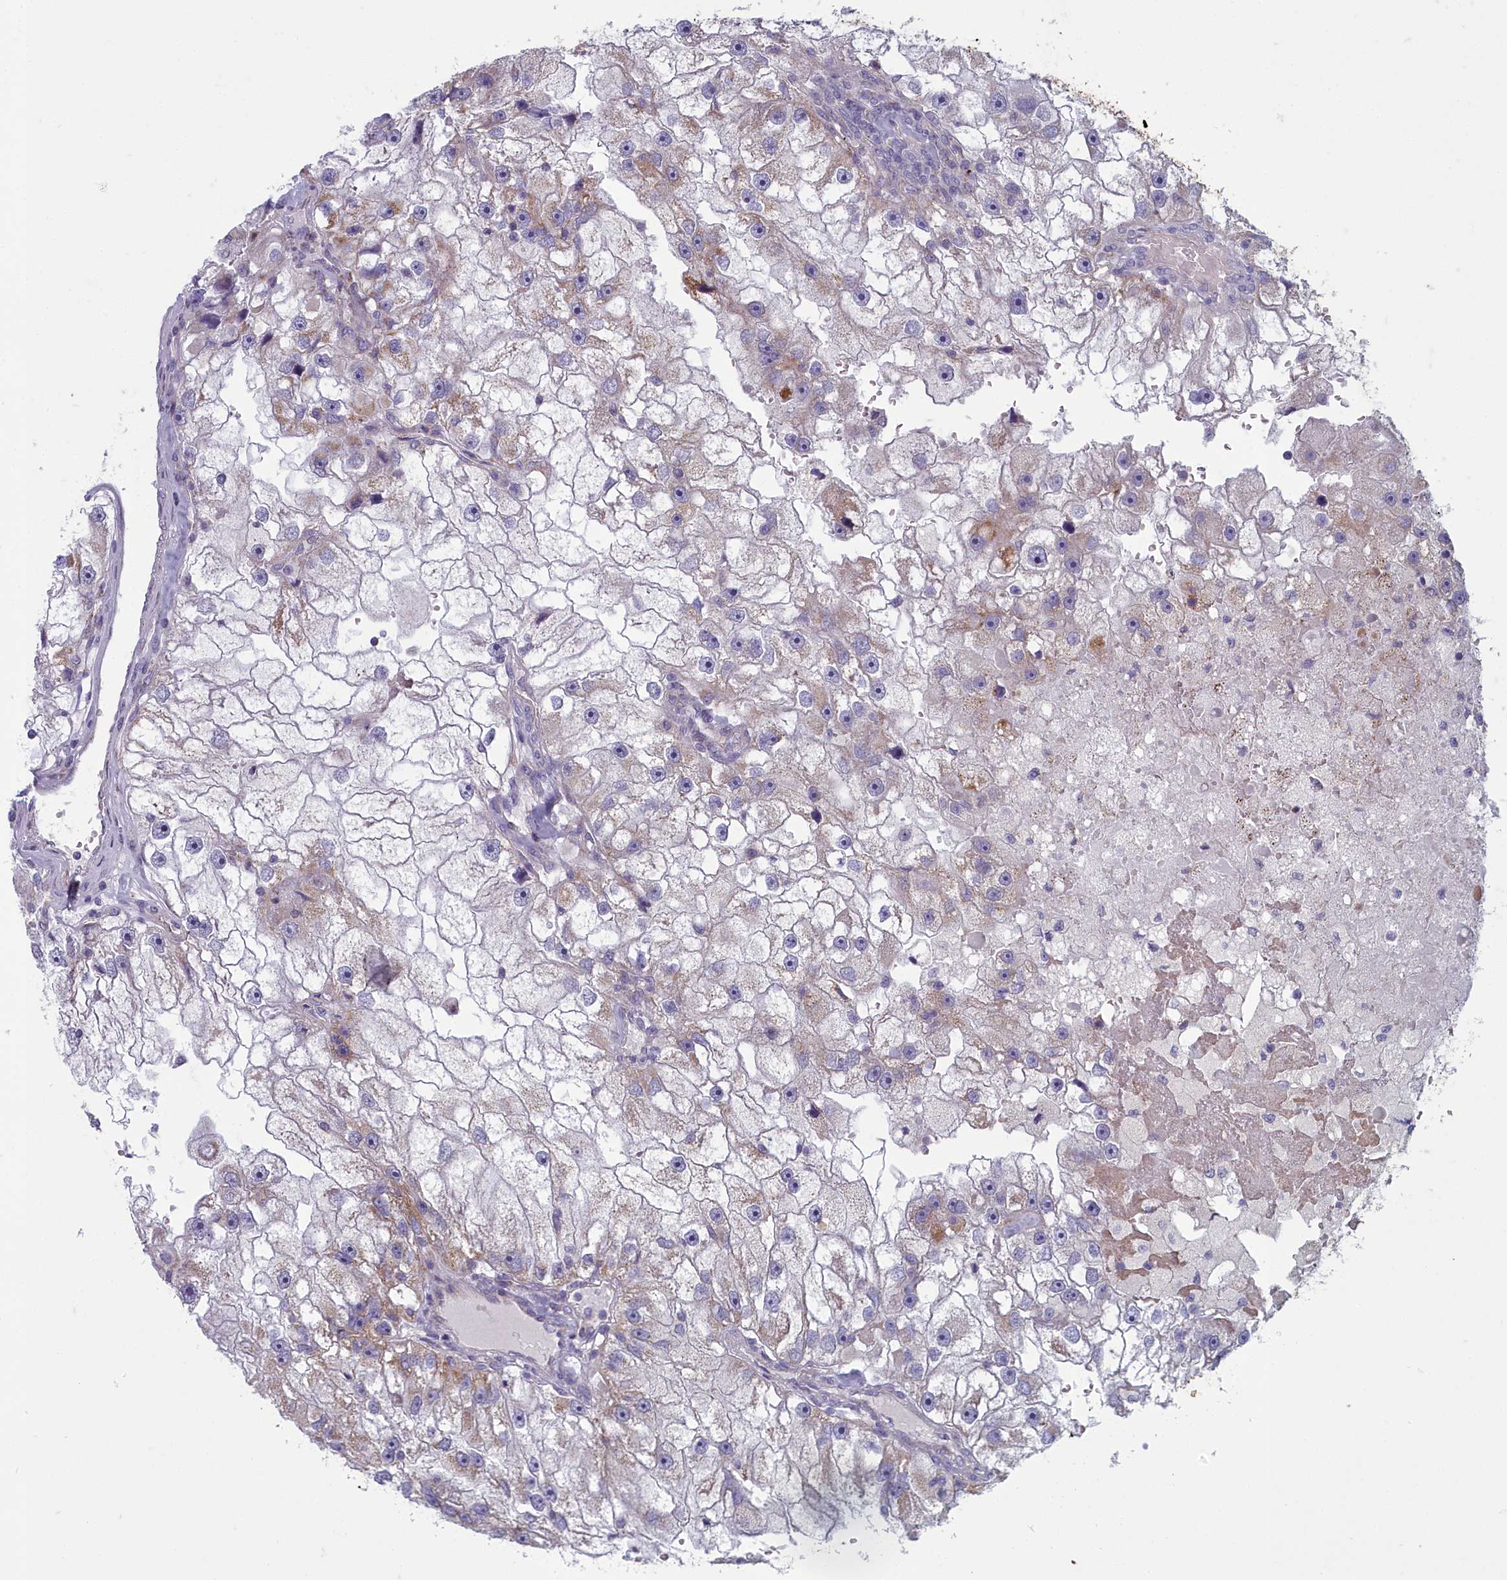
{"staining": {"intensity": "moderate", "quantity": "25%-75%", "location": "cytoplasmic/membranous"}, "tissue": "renal cancer", "cell_type": "Tumor cells", "image_type": "cancer", "snomed": [{"axis": "morphology", "description": "Adenocarcinoma, NOS"}, {"axis": "topography", "description": "Kidney"}], "caption": "An IHC photomicrograph of tumor tissue is shown. Protein staining in brown shows moderate cytoplasmic/membranous positivity in adenocarcinoma (renal) within tumor cells. The protein is shown in brown color, while the nuclei are stained blue.", "gene": "INSYN2A", "patient": {"sex": "male", "age": 63}}